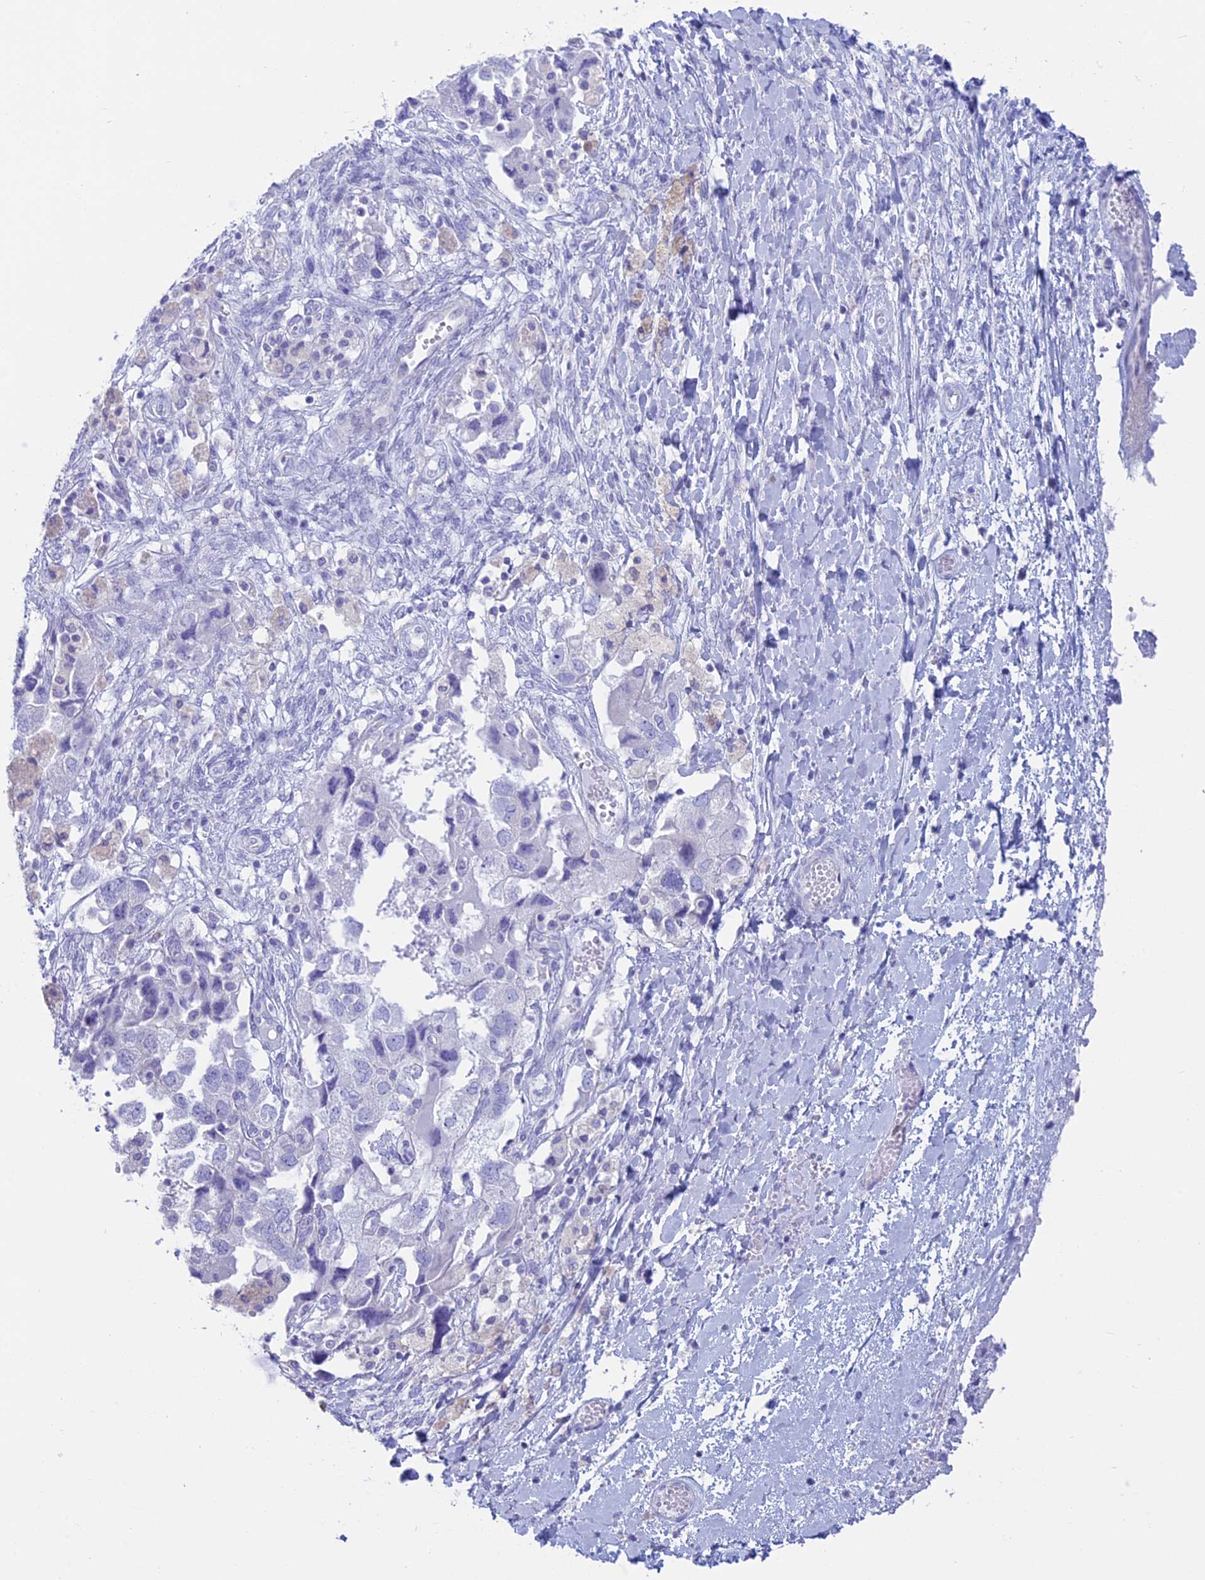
{"staining": {"intensity": "negative", "quantity": "none", "location": "none"}, "tissue": "ovarian cancer", "cell_type": "Tumor cells", "image_type": "cancer", "snomed": [{"axis": "morphology", "description": "Carcinoma, NOS"}, {"axis": "morphology", "description": "Cystadenocarcinoma, serous, NOS"}, {"axis": "topography", "description": "Ovary"}], "caption": "Serous cystadenocarcinoma (ovarian) stained for a protein using IHC exhibits no staining tumor cells.", "gene": "RP1", "patient": {"sex": "female", "age": 69}}